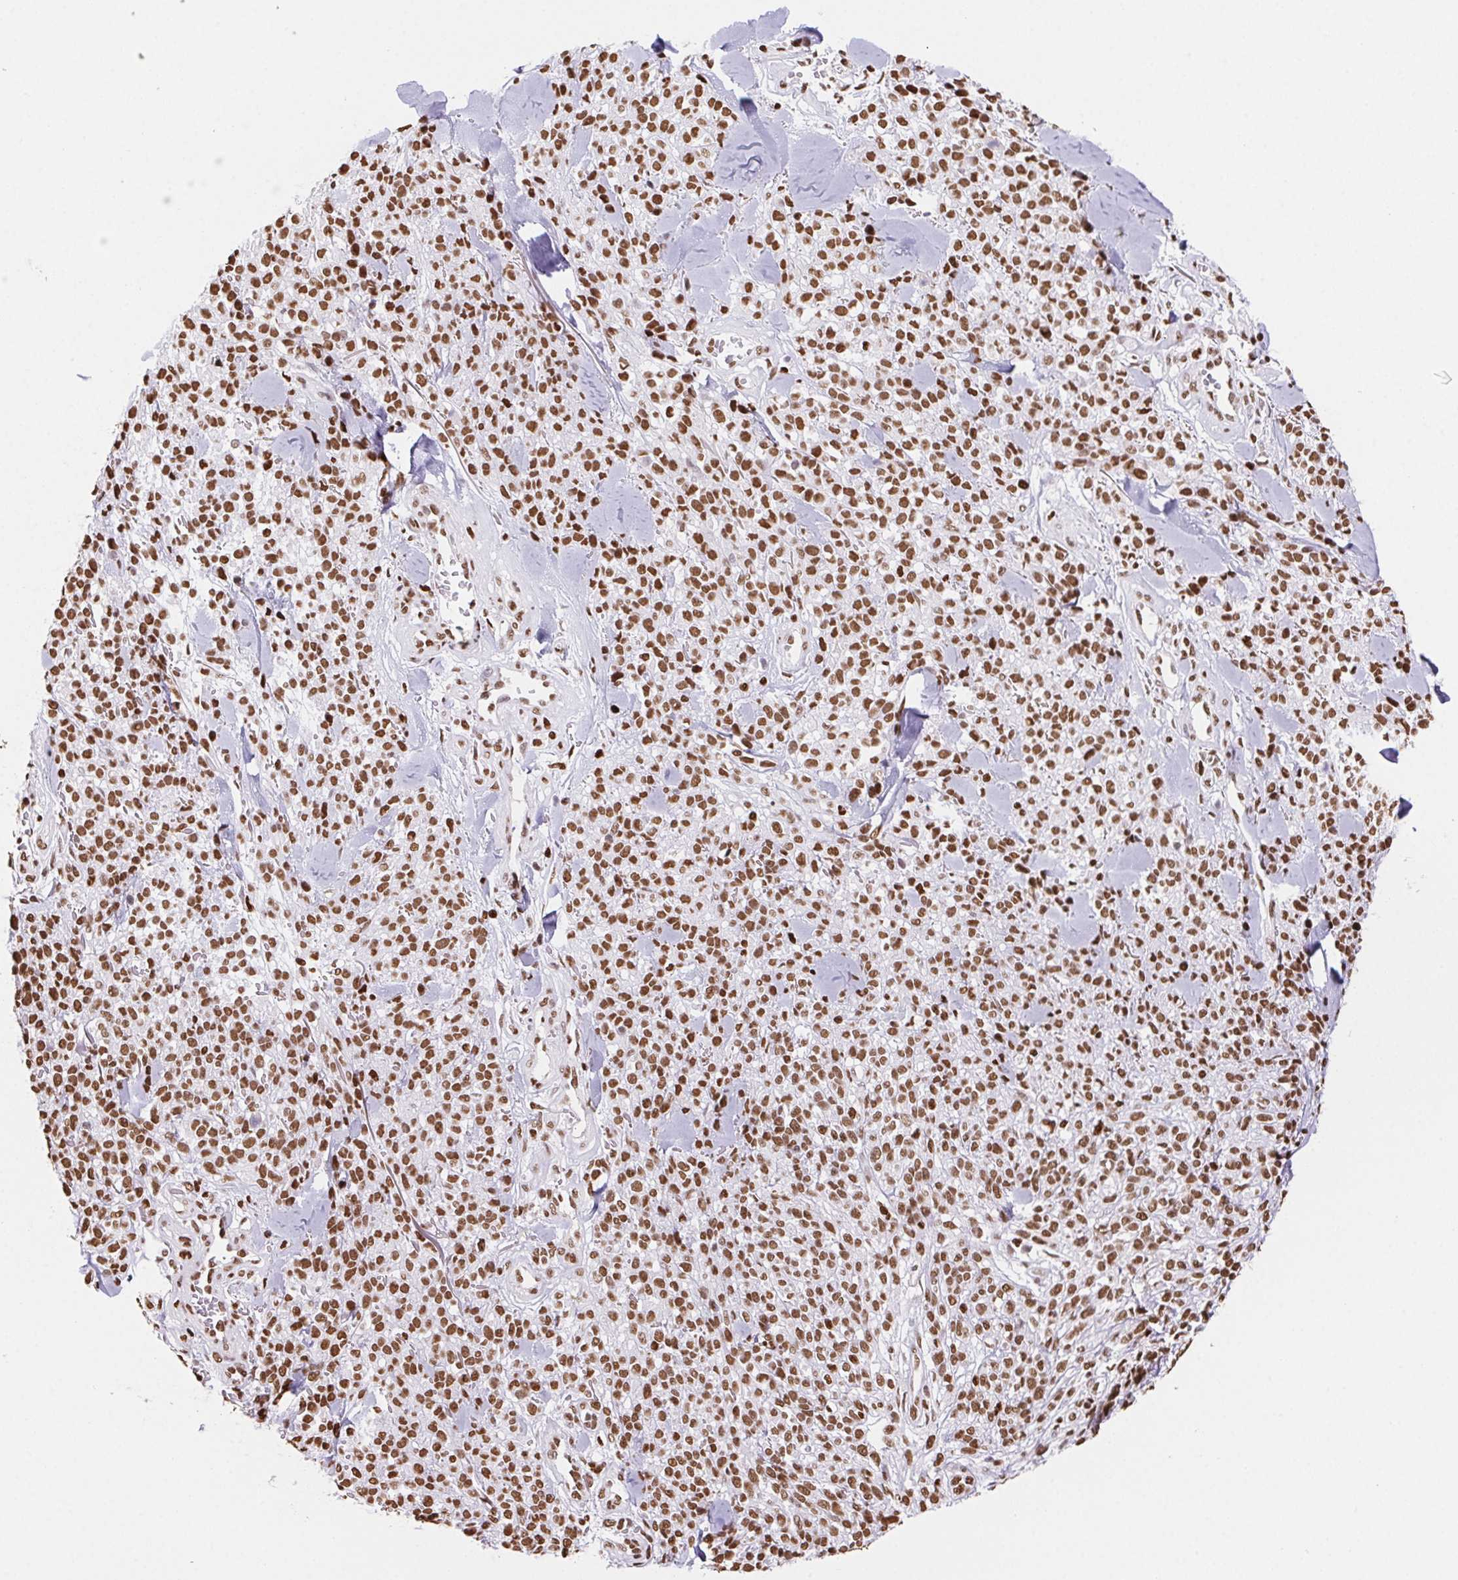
{"staining": {"intensity": "moderate", "quantity": ">75%", "location": "nuclear"}, "tissue": "melanoma", "cell_type": "Tumor cells", "image_type": "cancer", "snomed": [{"axis": "morphology", "description": "Malignant melanoma, NOS"}, {"axis": "topography", "description": "Skin"}, {"axis": "topography", "description": "Skin of trunk"}], "caption": "Protein expression analysis of malignant melanoma demonstrates moderate nuclear positivity in about >75% of tumor cells. The staining was performed using DAB to visualize the protein expression in brown, while the nuclei were stained in blue with hematoxylin (Magnification: 20x).", "gene": "SET", "patient": {"sex": "male", "age": 74}}